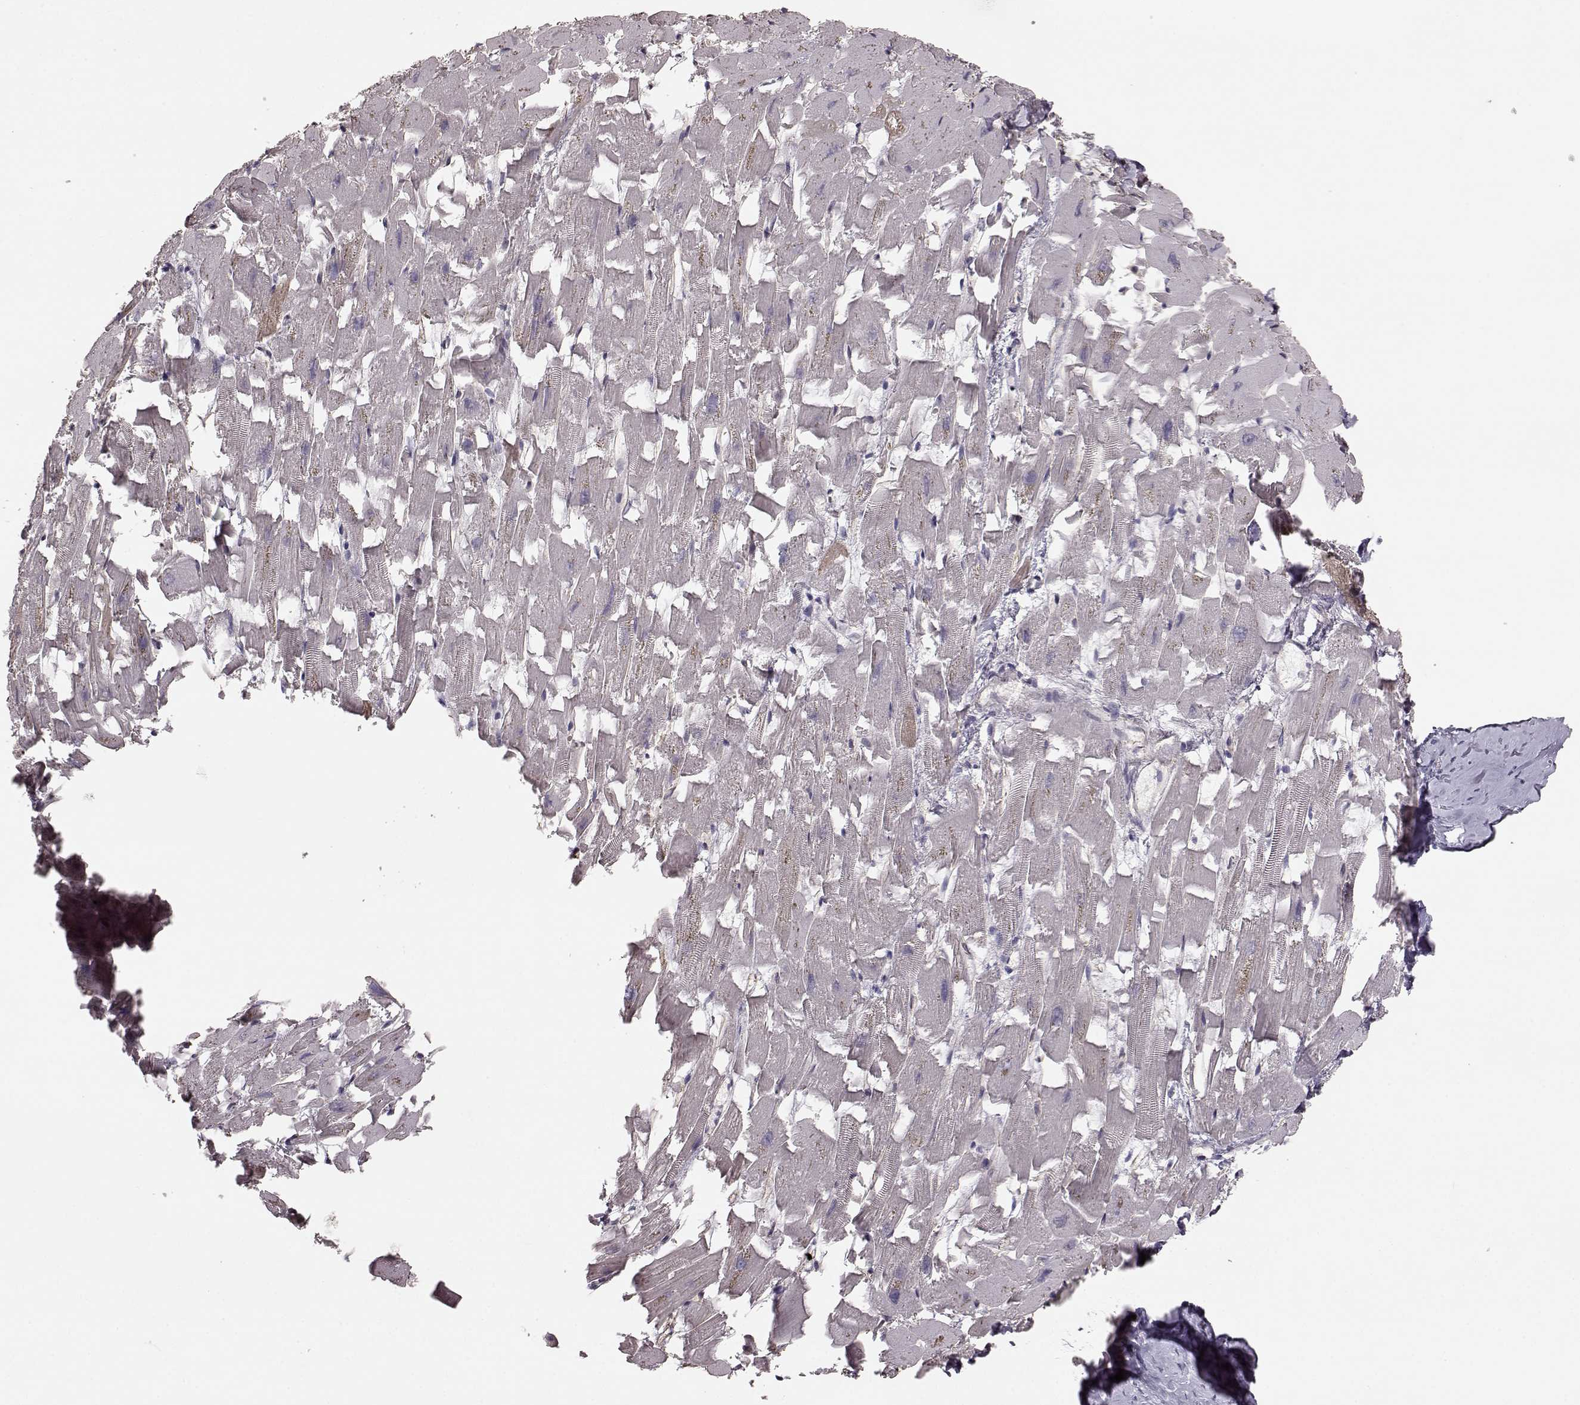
{"staining": {"intensity": "moderate", "quantity": "<25%", "location": "cytoplasmic/membranous"}, "tissue": "heart muscle", "cell_type": "Cardiomyocytes", "image_type": "normal", "snomed": [{"axis": "morphology", "description": "Normal tissue, NOS"}, {"axis": "topography", "description": "Heart"}], "caption": "Immunohistochemical staining of unremarkable heart muscle reveals <25% levels of moderate cytoplasmic/membranous protein positivity in approximately <25% of cardiomyocytes. (IHC, brightfield microscopy, high magnification).", "gene": "EIF4E1B", "patient": {"sex": "female", "age": 64}}